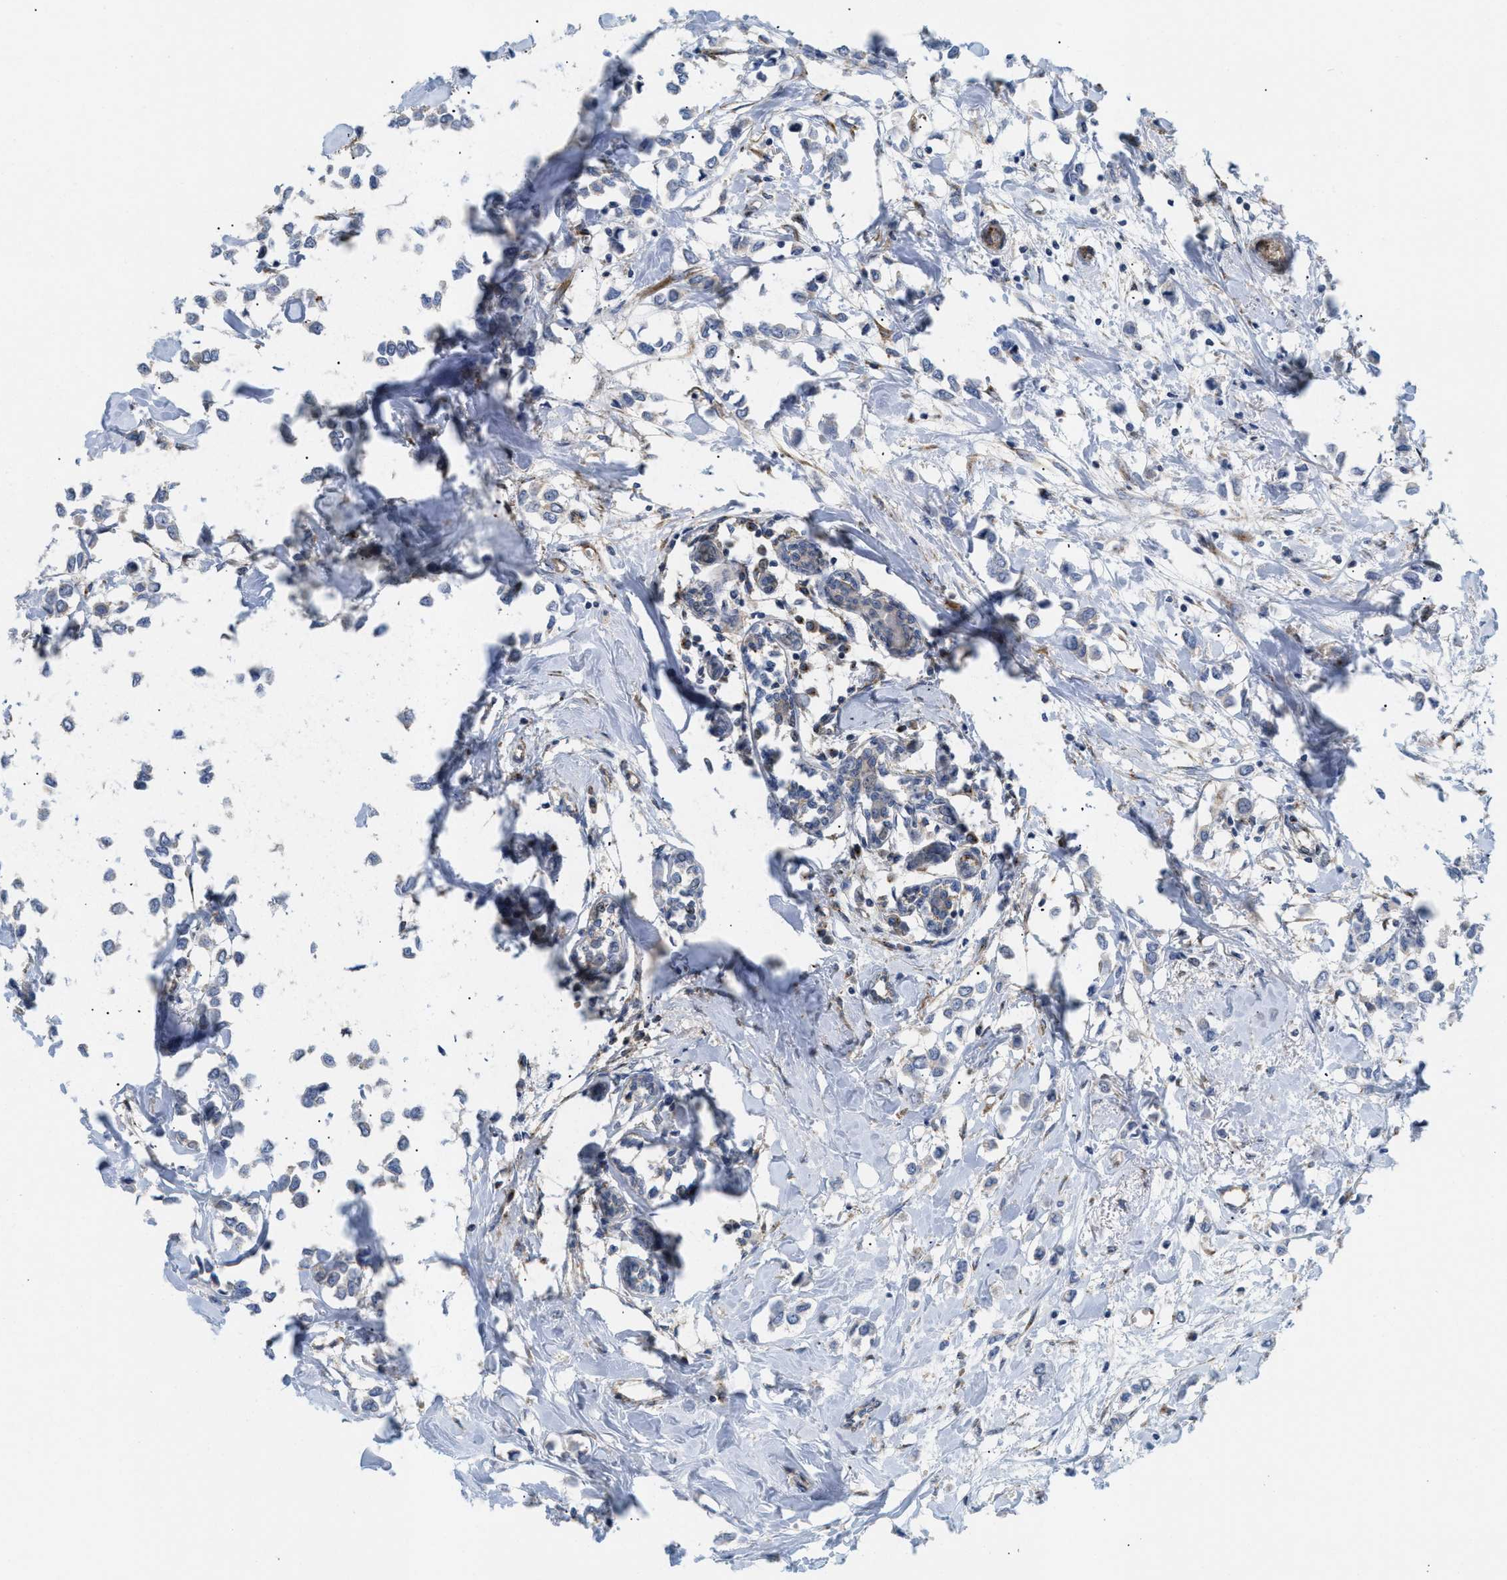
{"staining": {"intensity": "negative", "quantity": "none", "location": "none"}, "tissue": "breast cancer", "cell_type": "Tumor cells", "image_type": "cancer", "snomed": [{"axis": "morphology", "description": "Lobular carcinoma"}, {"axis": "topography", "description": "Breast"}], "caption": "The histopathology image reveals no significant positivity in tumor cells of lobular carcinoma (breast). (Brightfield microscopy of DAB IHC at high magnification).", "gene": "DCTN4", "patient": {"sex": "female", "age": 51}}